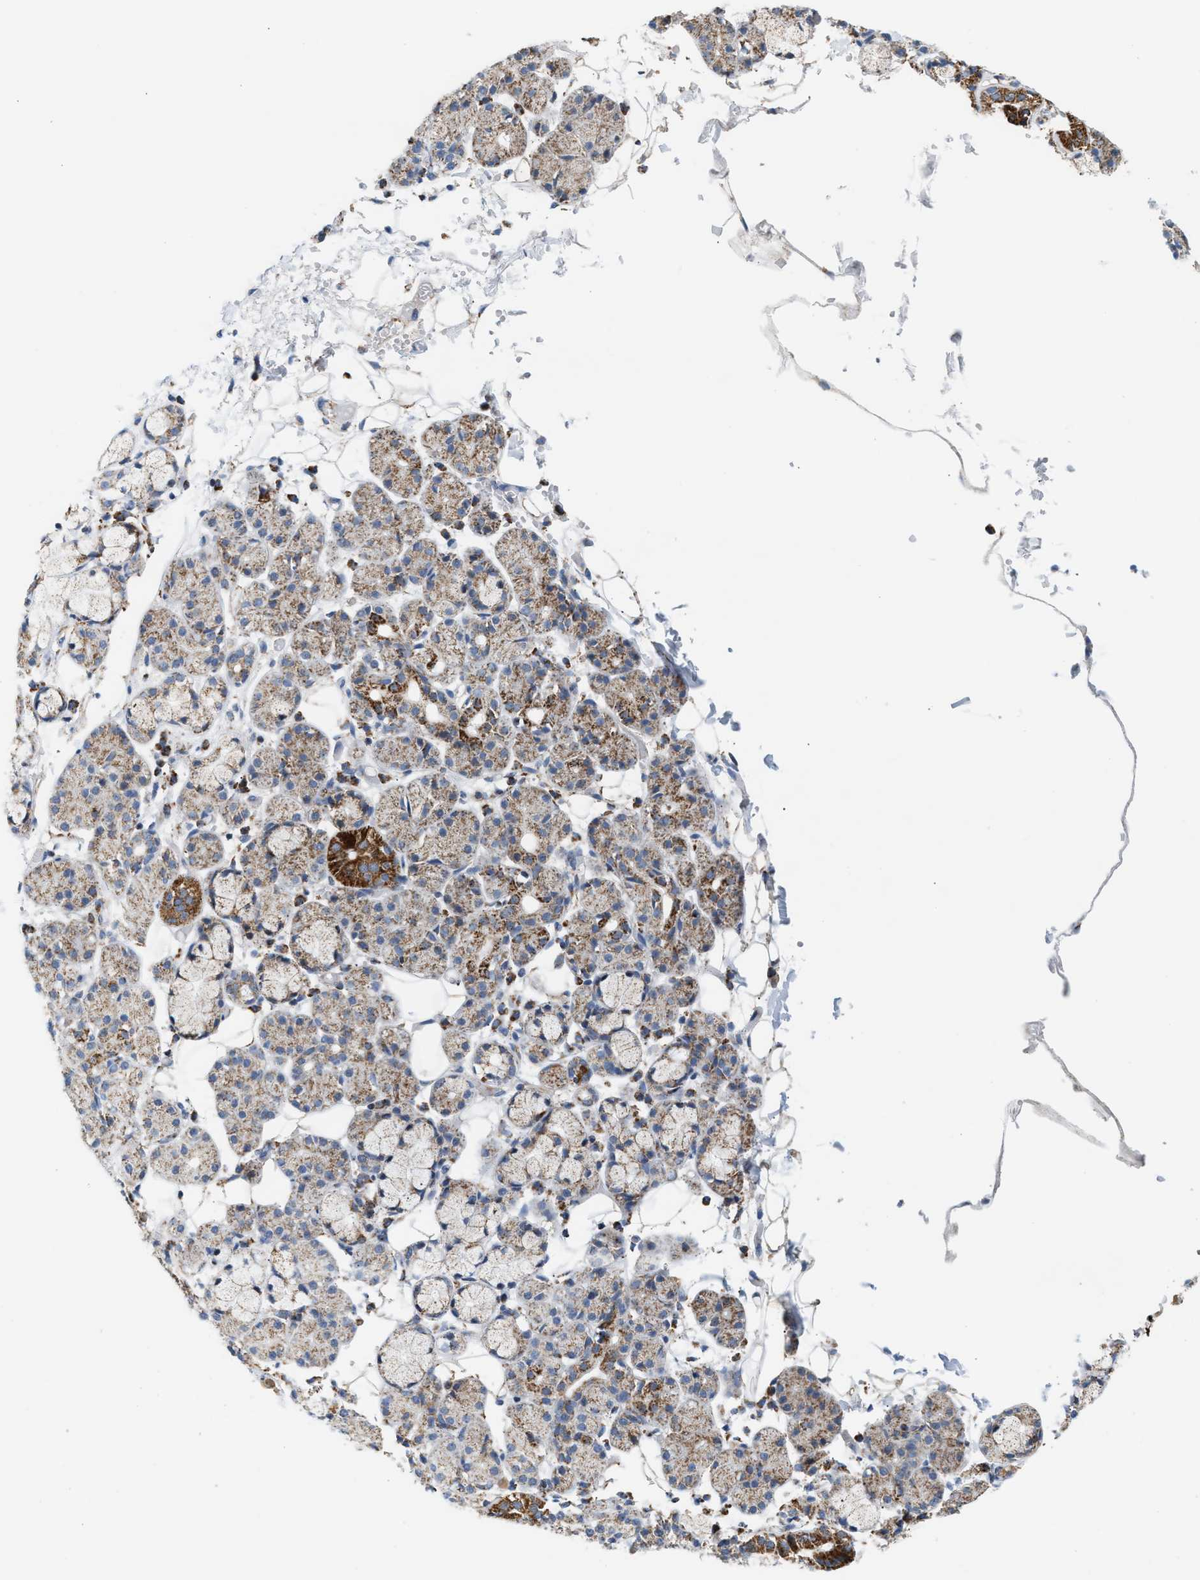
{"staining": {"intensity": "moderate", "quantity": "25%-75%", "location": "cytoplasmic/membranous"}, "tissue": "salivary gland", "cell_type": "Glandular cells", "image_type": "normal", "snomed": [{"axis": "morphology", "description": "Normal tissue, NOS"}, {"axis": "topography", "description": "Salivary gland"}], "caption": "The photomicrograph demonstrates a brown stain indicating the presence of a protein in the cytoplasmic/membranous of glandular cells in salivary gland. (DAB (3,3'-diaminobenzidine) IHC with brightfield microscopy, high magnification).", "gene": "PMPCA", "patient": {"sex": "male", "age": 63}}